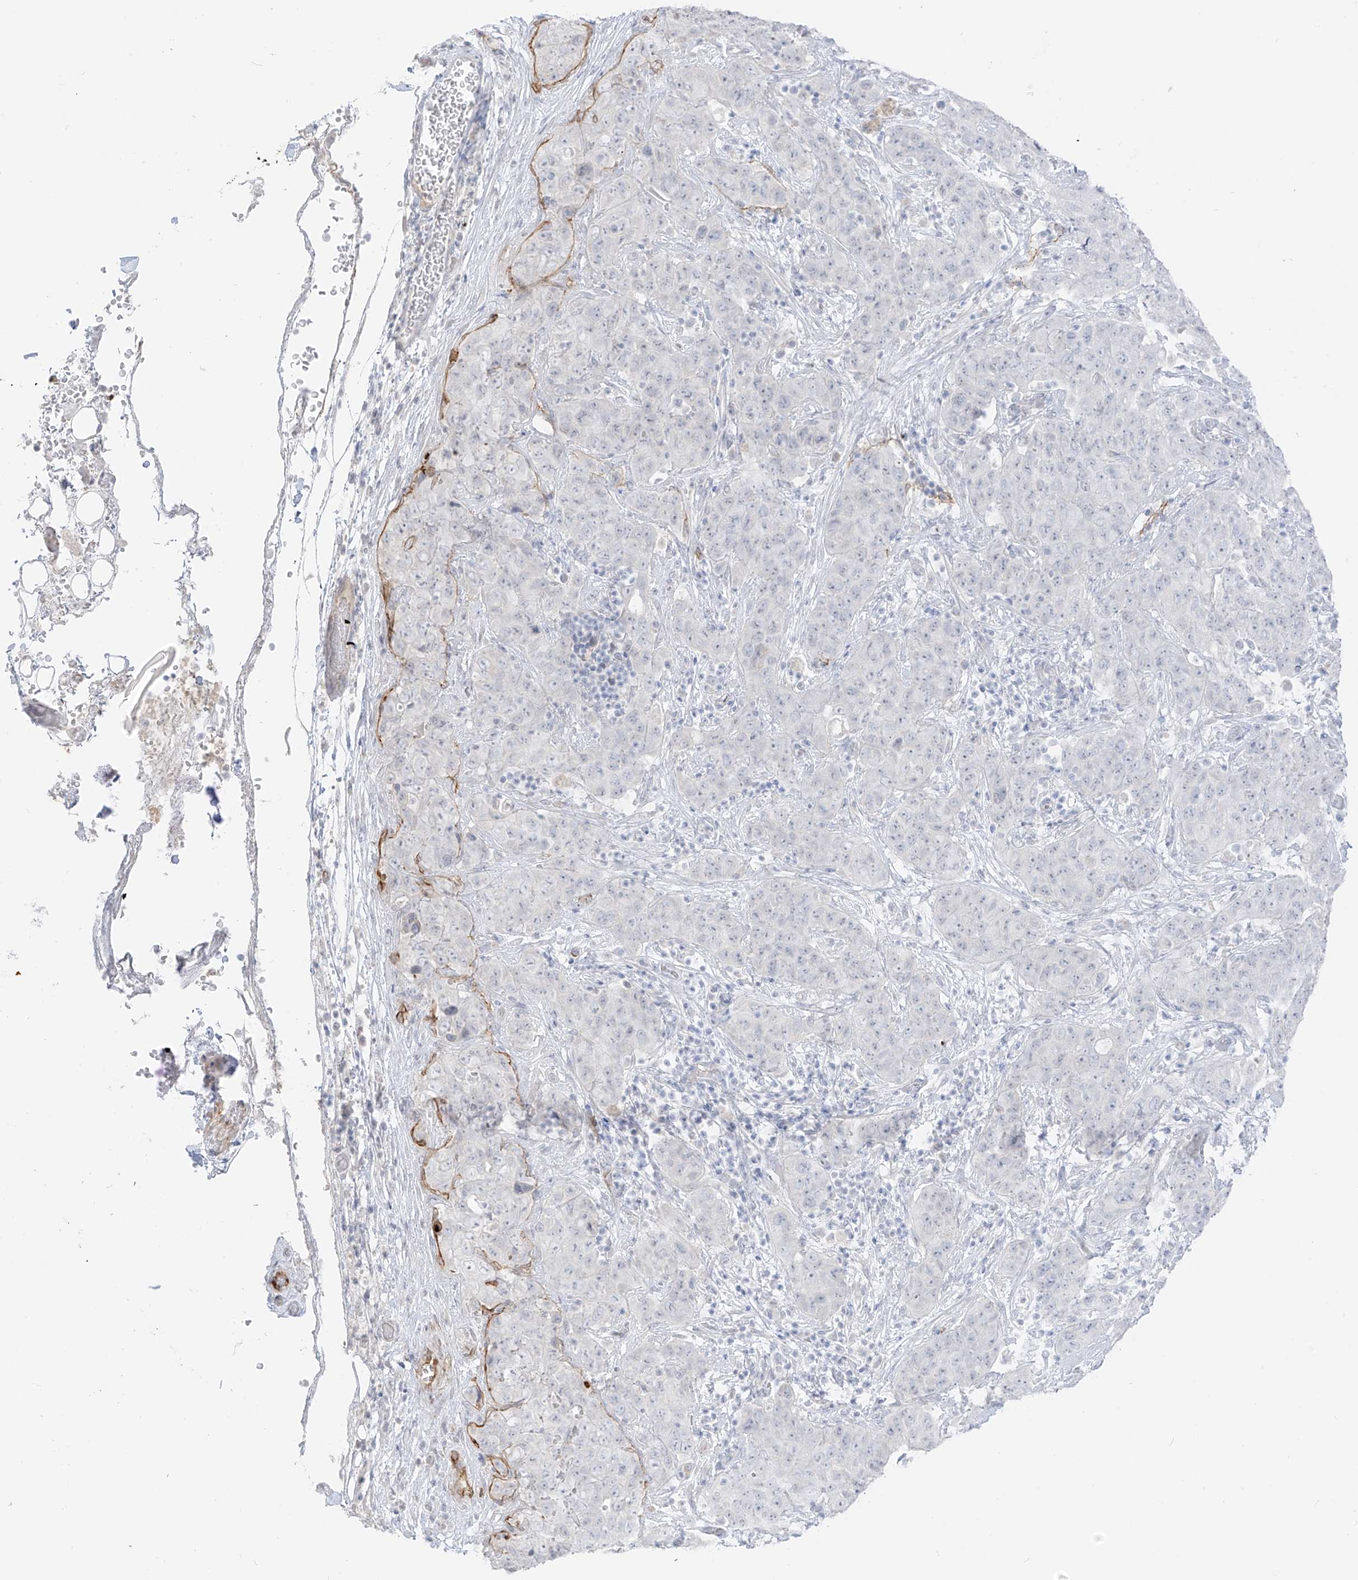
{"staining": {"intensity": "negative", "quantity": "none", "location": "none"}, "tissue": "stomach cancer", "cell_type": "Tumor cells", "image_type": "cancer", "snomed": [{"axis": "morphology", "description": "Normal tissue, NOS"}, {"axis": "morphology", "description": "Adenocarcinoma, NOS"}, {"axis": "topography", "description": "Lymph node"}, {"axis": "topography", "description": "Stomach"}], "caption": "Human stomach cancer (adenocarcinoma) stained for a protein using IHC displays no positivity in tumor cells.", "gene": "C11orf87", "patient": {"sex": "male", "age": 48}}